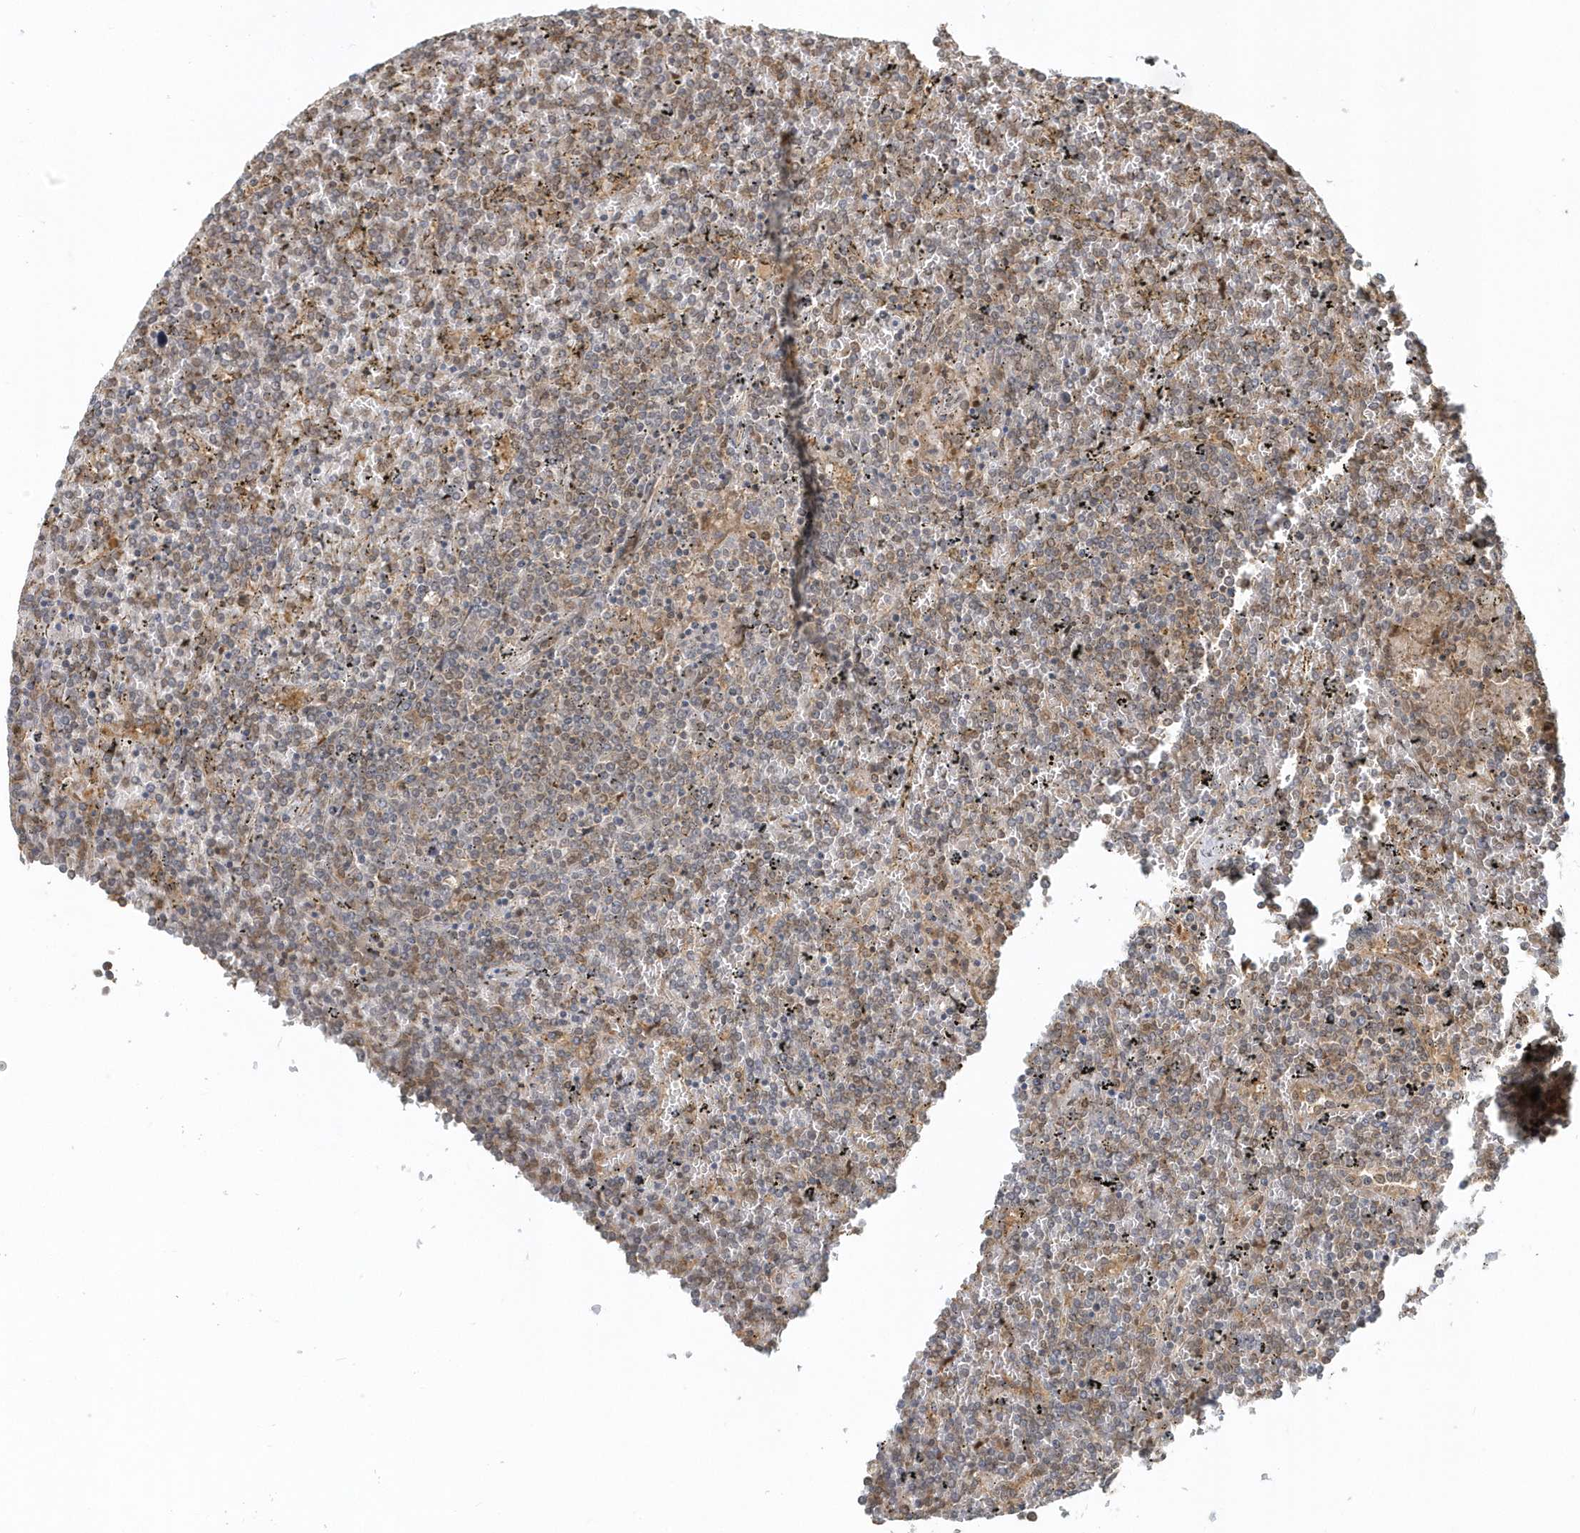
{"staining": {"intensity": "weak", "quantity": "25%-75%", "location": "cytoplasmic/membranous"}, "tissue": "lymphoma", "cell_type": "Tumor cells", "image_type": "cancer", "snomed": [{"axis": "morphology", "description": "Malignant lymphoma, non-Hodgkin's type, Low grade"}, {"axis": "topography", "description": "Spleen"}], "caption": "IHC staining of low-grade malignant lymphoma, non-Hodgkin's type, which displays low levels of weak cytoplasmic/membranous staining in about 25%-75% of tumor cells indicating weak cytoplasmic/membranous protein positivity. The staining was performed using DAB (3,3'-diaminobenzidine) (brown) for protein detection and nuclei were counterstained in hematoxylin (blue).", "gene": "PSMD6", "patient": {"sex": "female", "age": 19}}